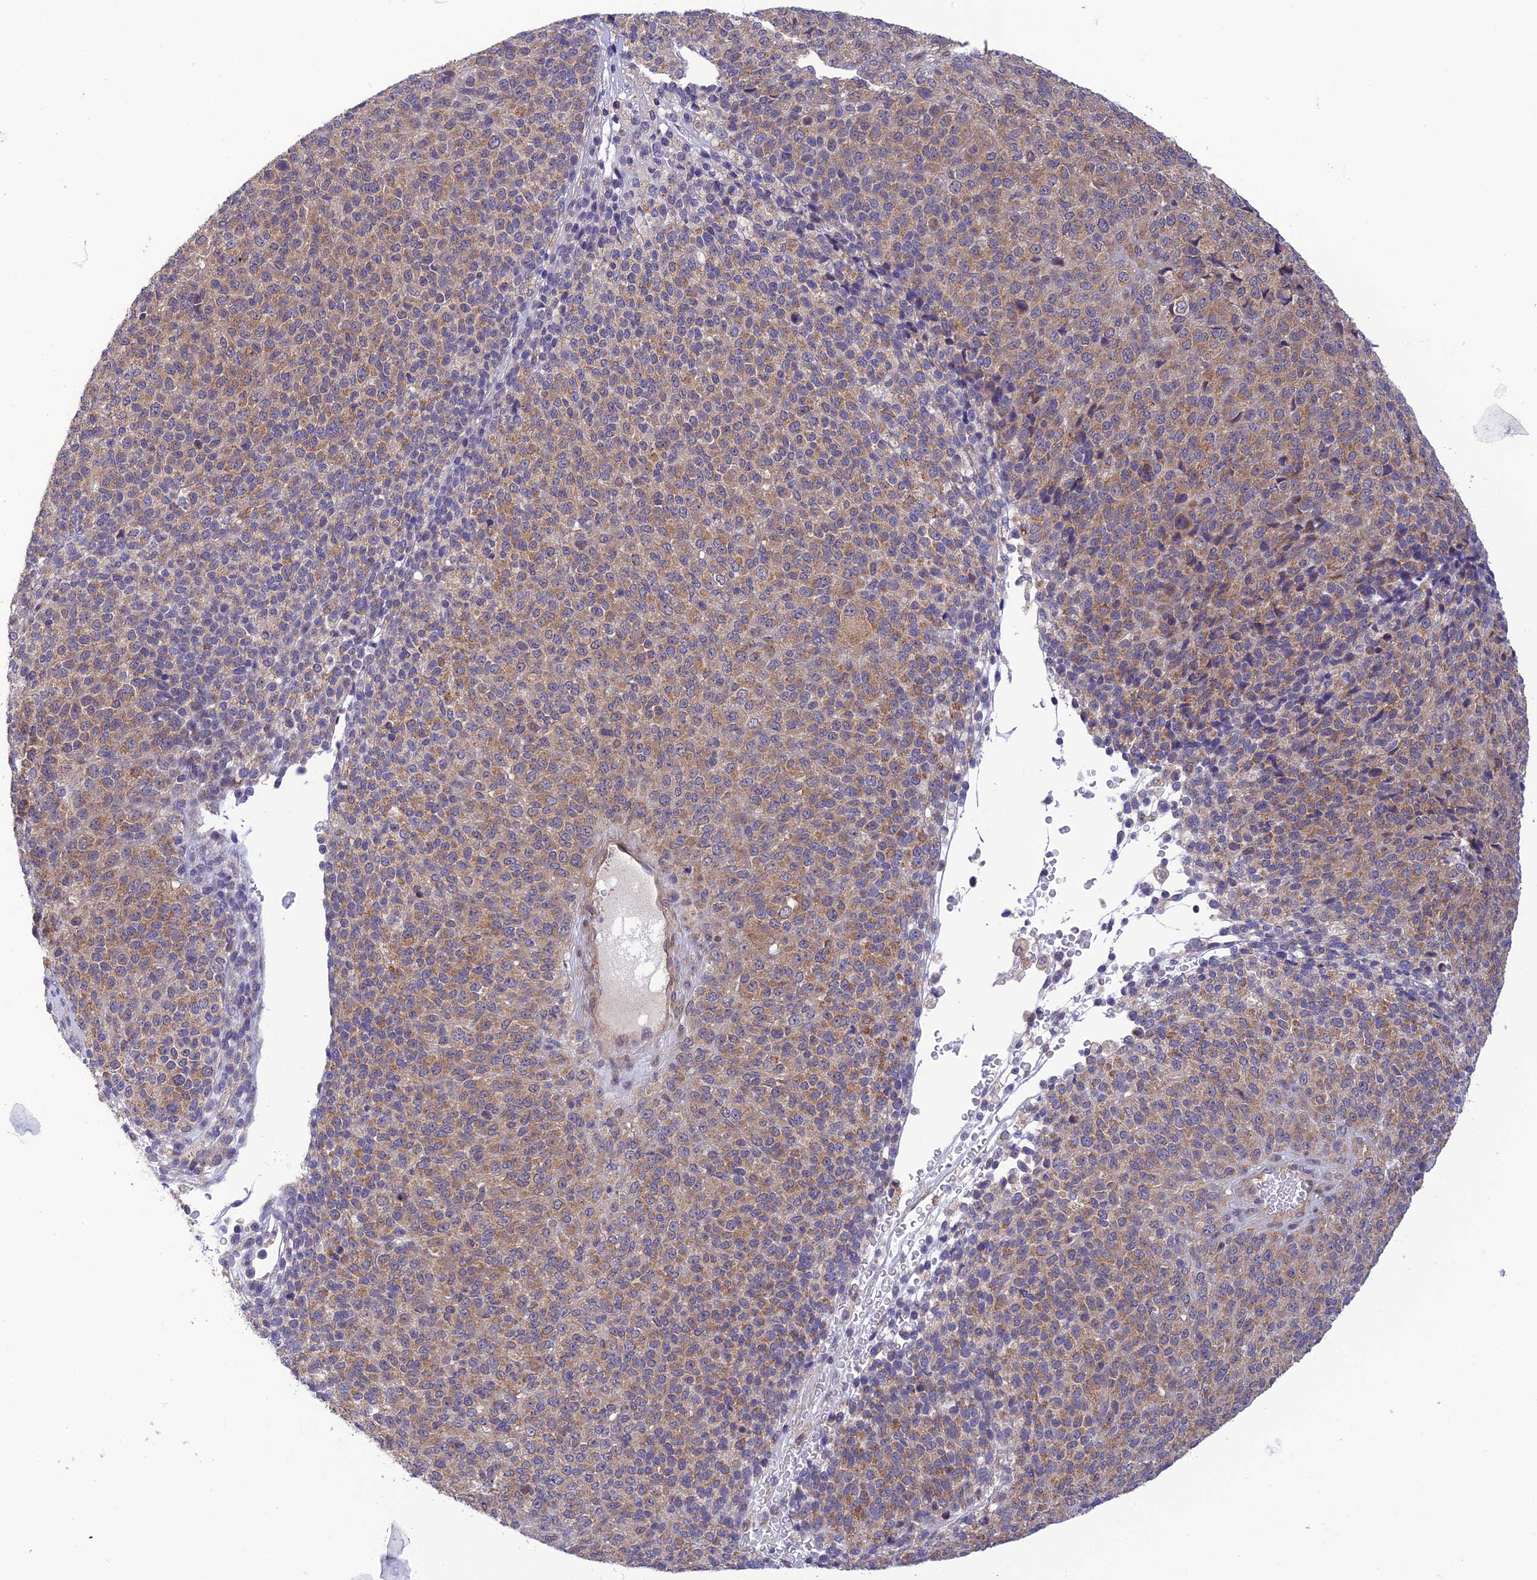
{"staining": {"intensity": "weak", "quantity": ">75%", "location": "cytoplasmic/membranous"}, "tissue": "melanoma", "cell_type": "Tumor cells", "image_type": "cancer", "snomed": [{"axis": "morphology", "description": "Malignant melanoma, Metastatic site"}, {"axis": "topography", "description": "Brain"}], "caption": "Weak cytoplasmic/membranous staining for a protein is appreciated in about >75% of tumor cells of malignant melanoma (metastatic site) using IHC.", "gene": "UROS", "patient": {"sex": "female", "age": 56}}